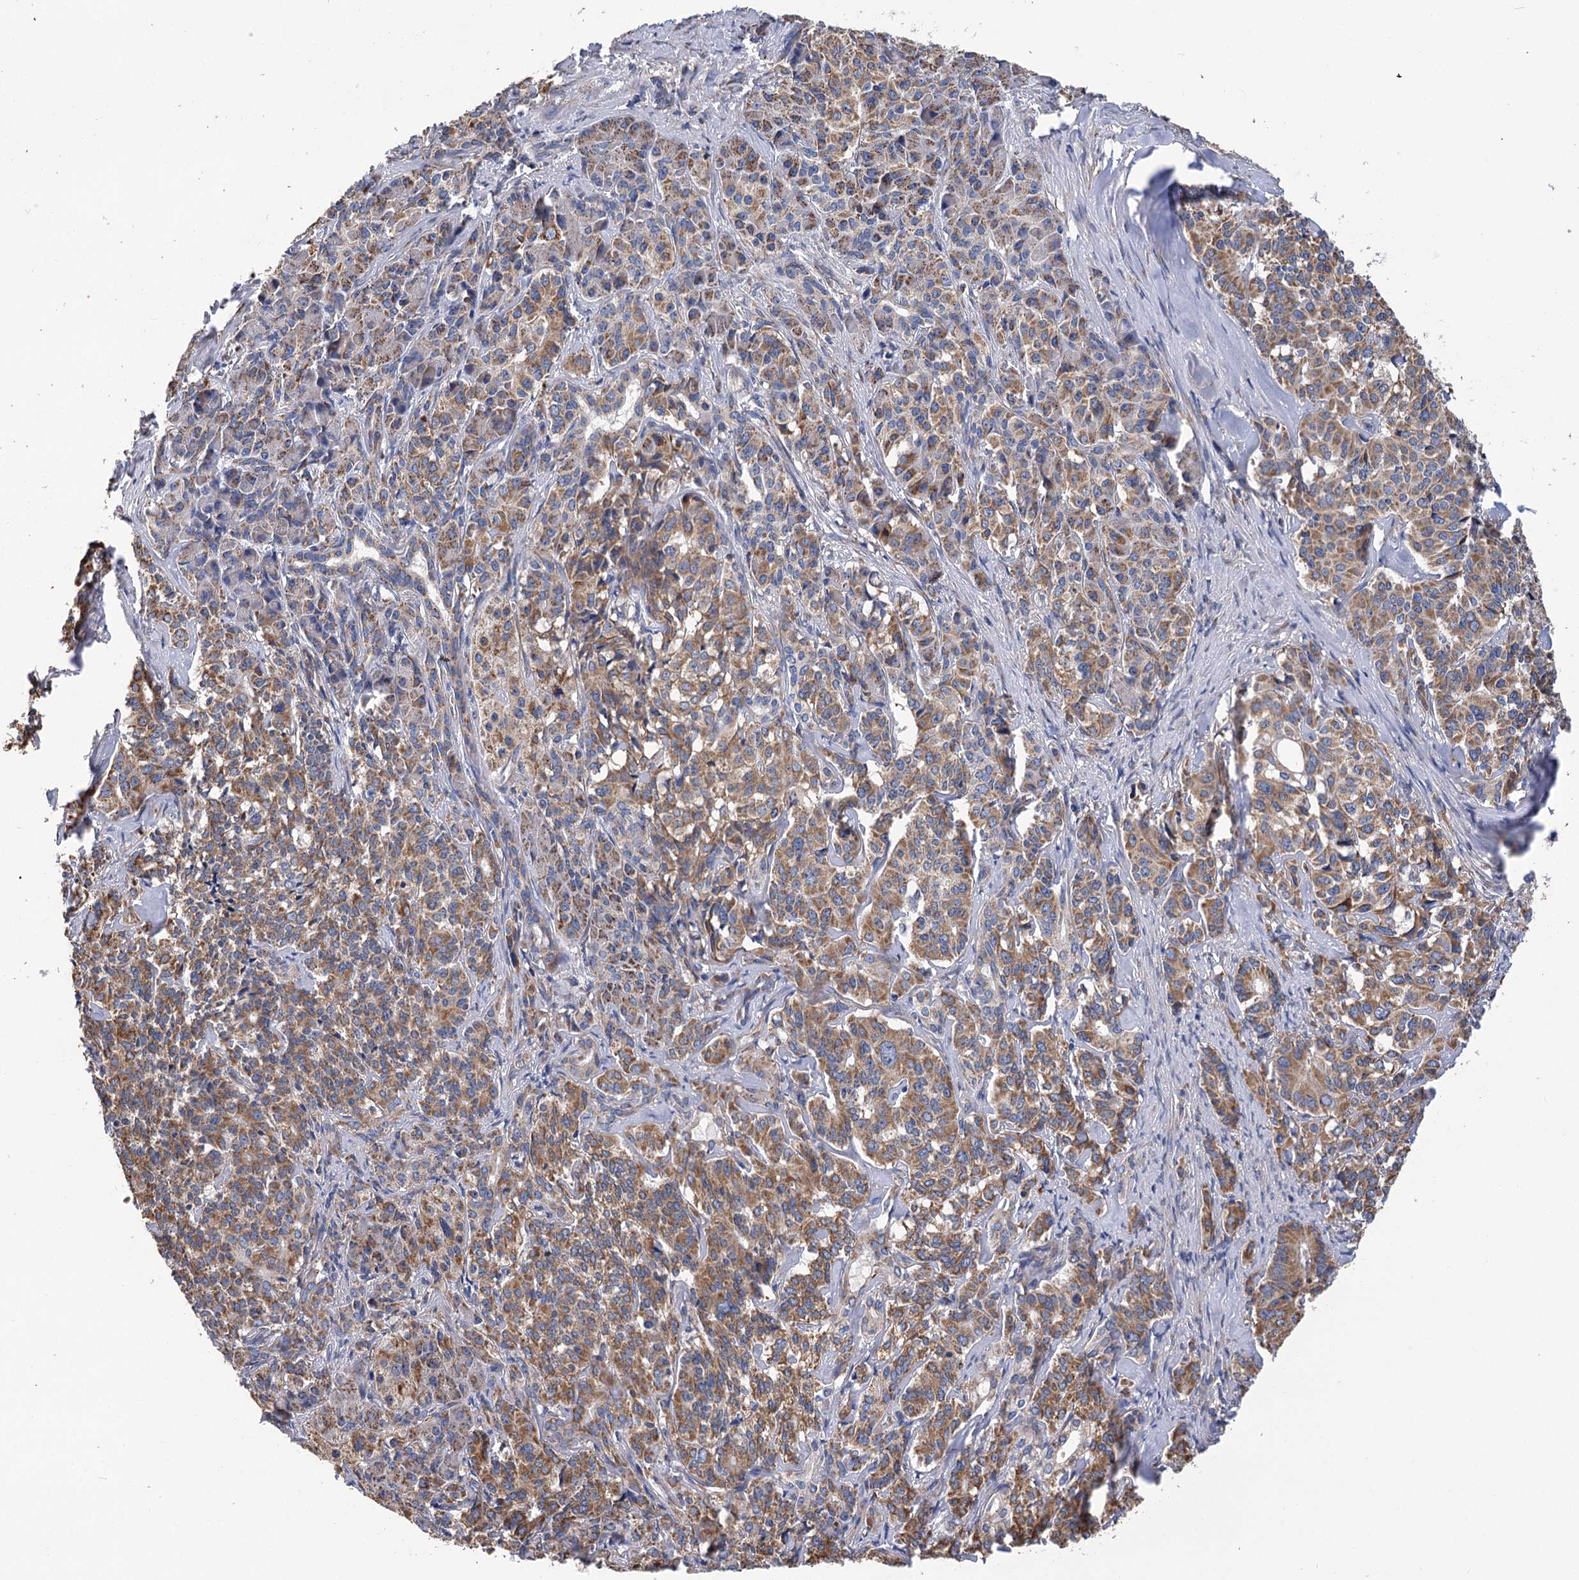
{"staining": {"intensity": "moderate", "quantity": ">75%", "location": "cytoplasmic/membranous"}, "tissue": "pancreatic cancer", "cell_type": "Tumor cells", "image_type": "cancer", "snomed": [{"axis": "morphology", "description": "Adenocarcinoma, NOS"}, {"axis": "topography", "description": "Pancreas"}], "caption": "A micrograph showing moderate cytoplasmic/membranous staining in approximately >75% of tumor cells in pancreatic cancer, as visualized by brown immunohistochemical staining.", "gene": "CCDC73", "patient": {"sex": "female", "age": 74}}